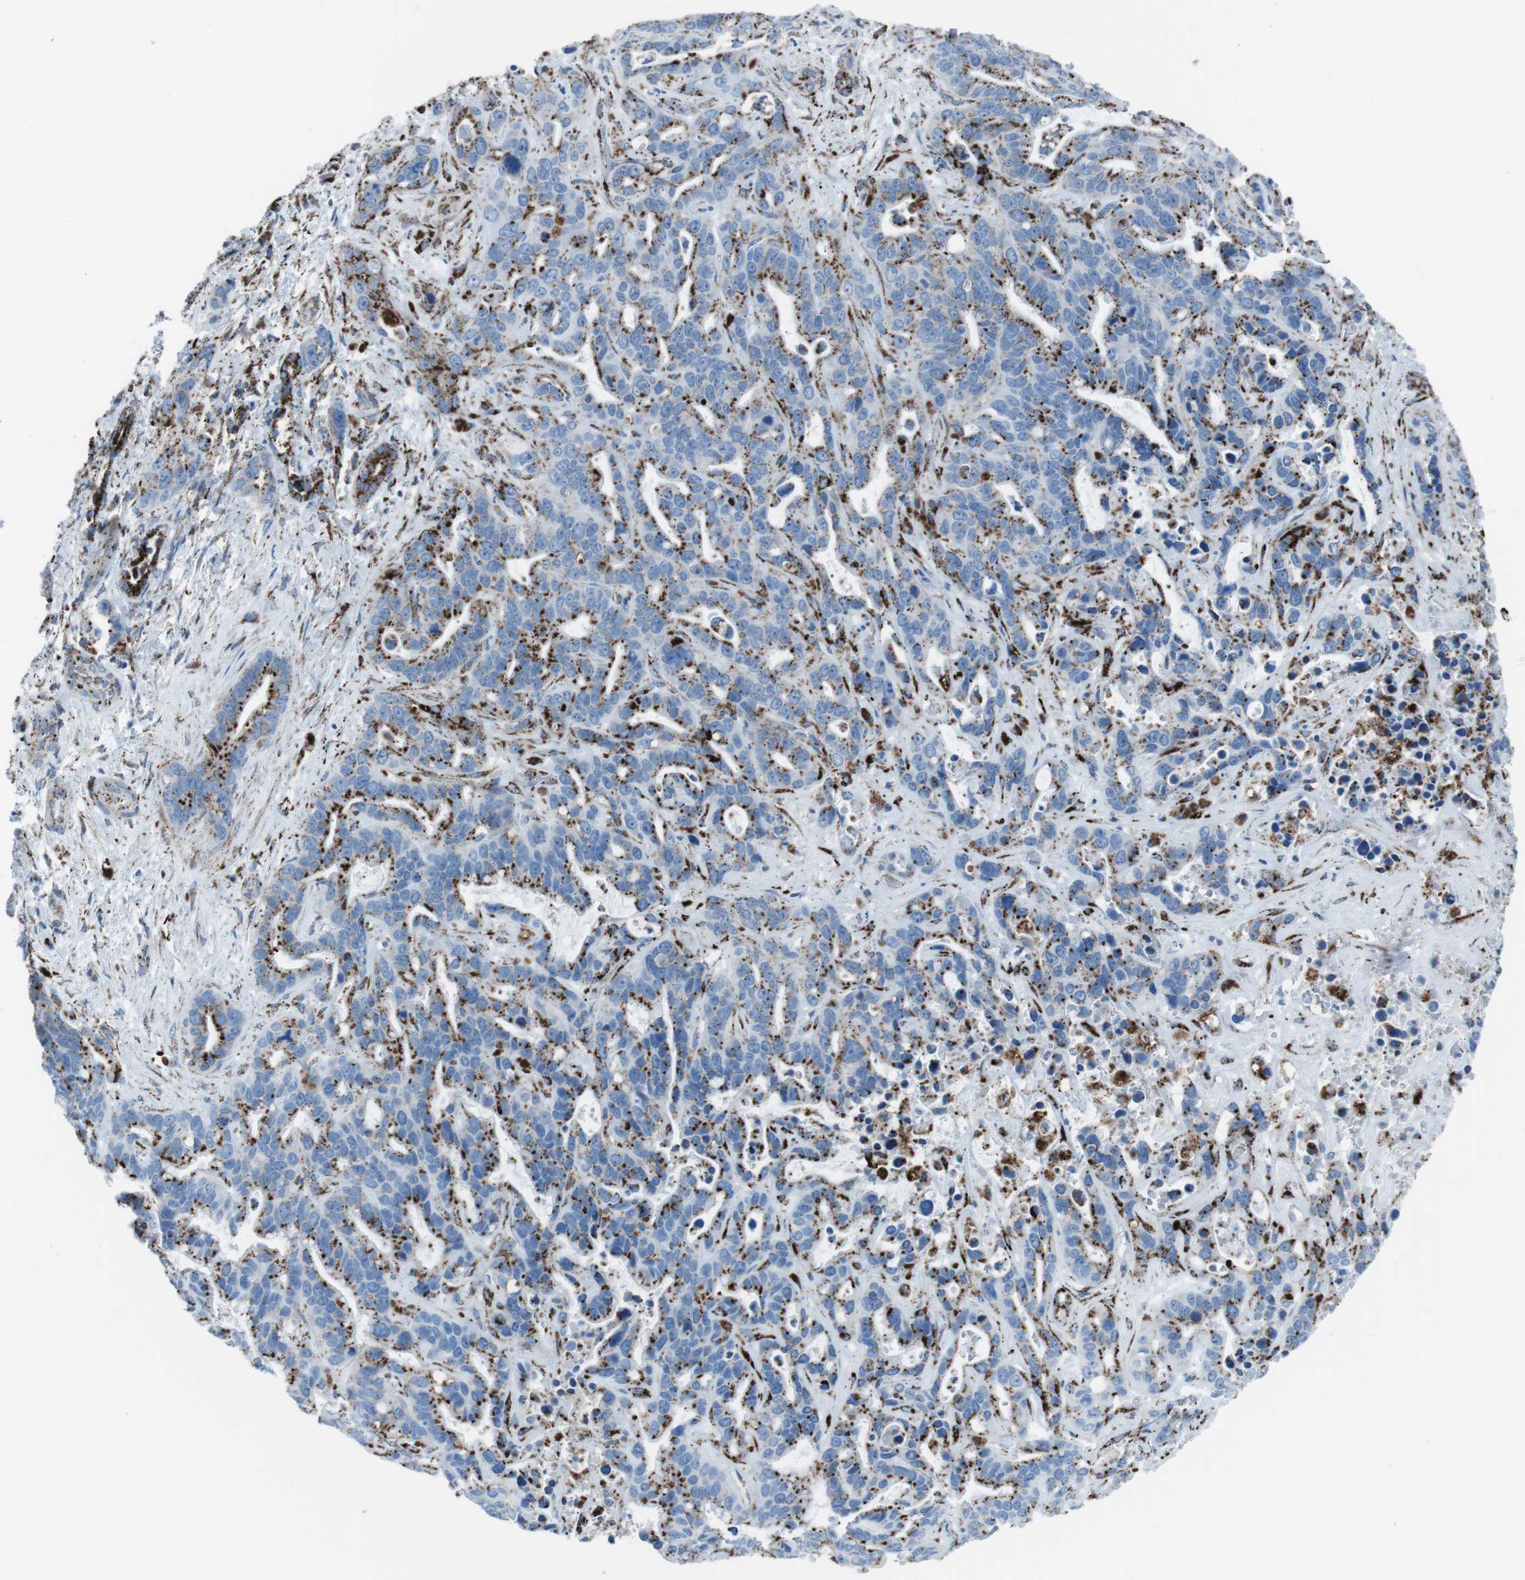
{"staining": {"intensity": "strong", "quantity": "25%-75%", "location": "cytoplasmic/membranous"}, "tissue": "liver cancer", "cell_type": "Tumor cells", "image_type": "cancer", "snomed": [{"axis": "morphology", "description": "Cholangiocarcinoma"}, {"axis": "topography", "description": "Liver"}], "caption": "Liver cholangiocarcinoma stained for a protein (brown) exhibits strong cytoplasmic/membranous positive expression in about 25%-75% of tumor cells.", "gene": "SCARB2", "patient": {"sex": "female", "age": 65}}